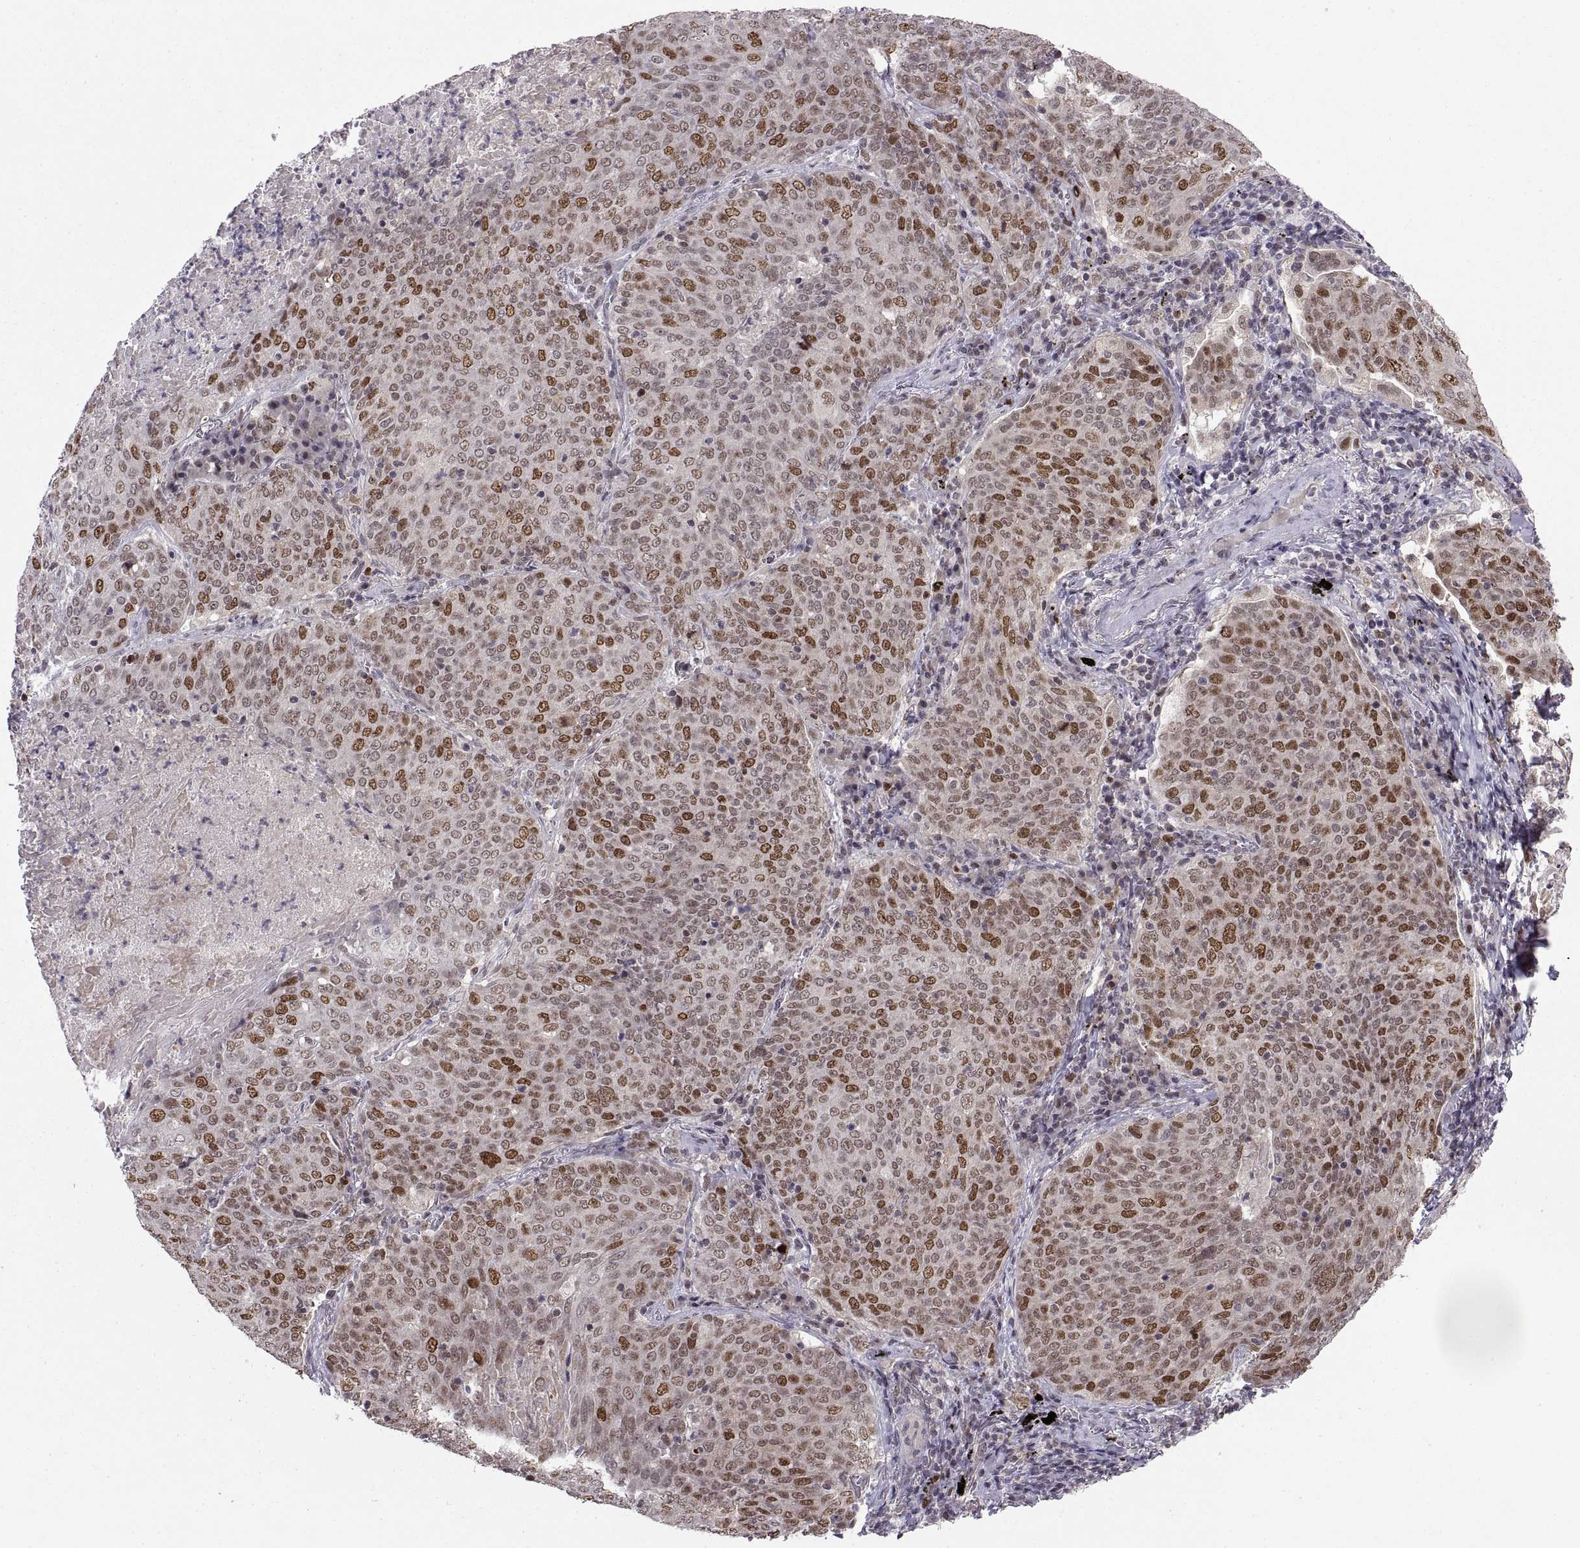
{"staining": {"intensity": "moderate", "quantity": "25%-75%", "location": "nuclear"}, "tissue": "lung cancer", "cell_type": "Tumor cells", "image_type": "cancer", "snomed": [{"axis": "morphology", "description": "Squamous cell carcinoma, NOS"}, {"axis": "topography", "description": "Lung"}], "caption": "Immunohistochemical staining of lung cancer (squamous cell carcinoma) shows moderate nuclear protein staining in about 25%-75% of tumor cells.", "gene": "CHFR", "patient": {"sex": "male", "age": 82}}